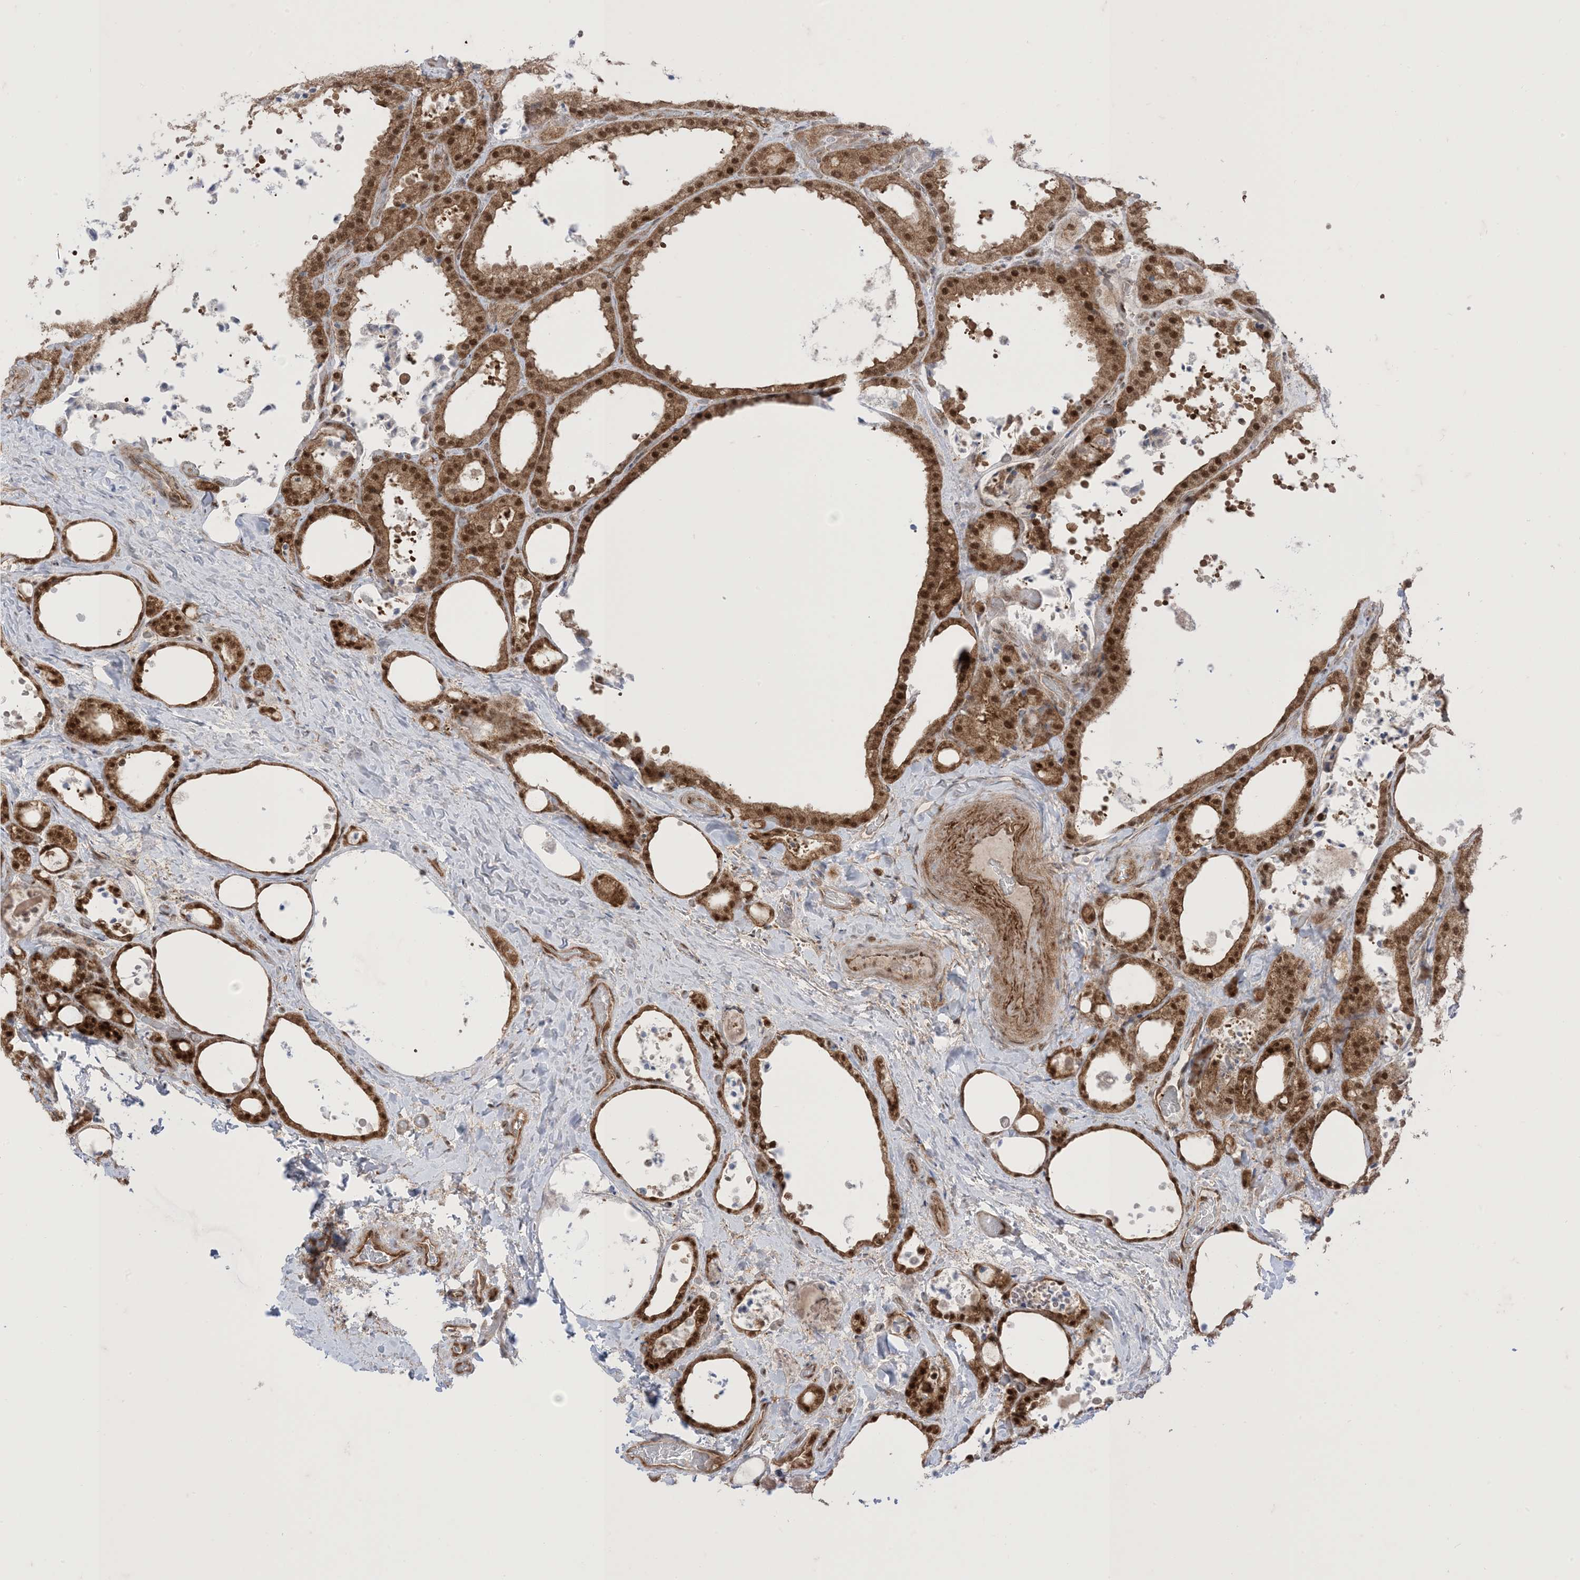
{"staining": {"intensity": "strong", "quantity": ">75%", "location": "cytoplasmic/membranous,nuclear"}, "tissue": "thyroid cancer", "cell_type": "Tumor cells", "image_type": "cancer", "snomed": [{"axis": "morphology", "description": "Papillary adenocarcinoma, NOS"}, {"axis": "topography", "description": "Thyroid gland"}], "caption": "Thyroid cancer (papillary adenocarcinoma) was stained to show a protein in brown. There is high levels of strong cytoplasmic/membranous and nuclear staining in about >75% of tumor cells. The staining was performed using DAB (3,3'-diaminobenzidine), with brown indicating positive protein expression. Nuclei are stained blue with hematoxylin.", "gene": "PTPA", "patient": {"sex": "male", "age": 77}}